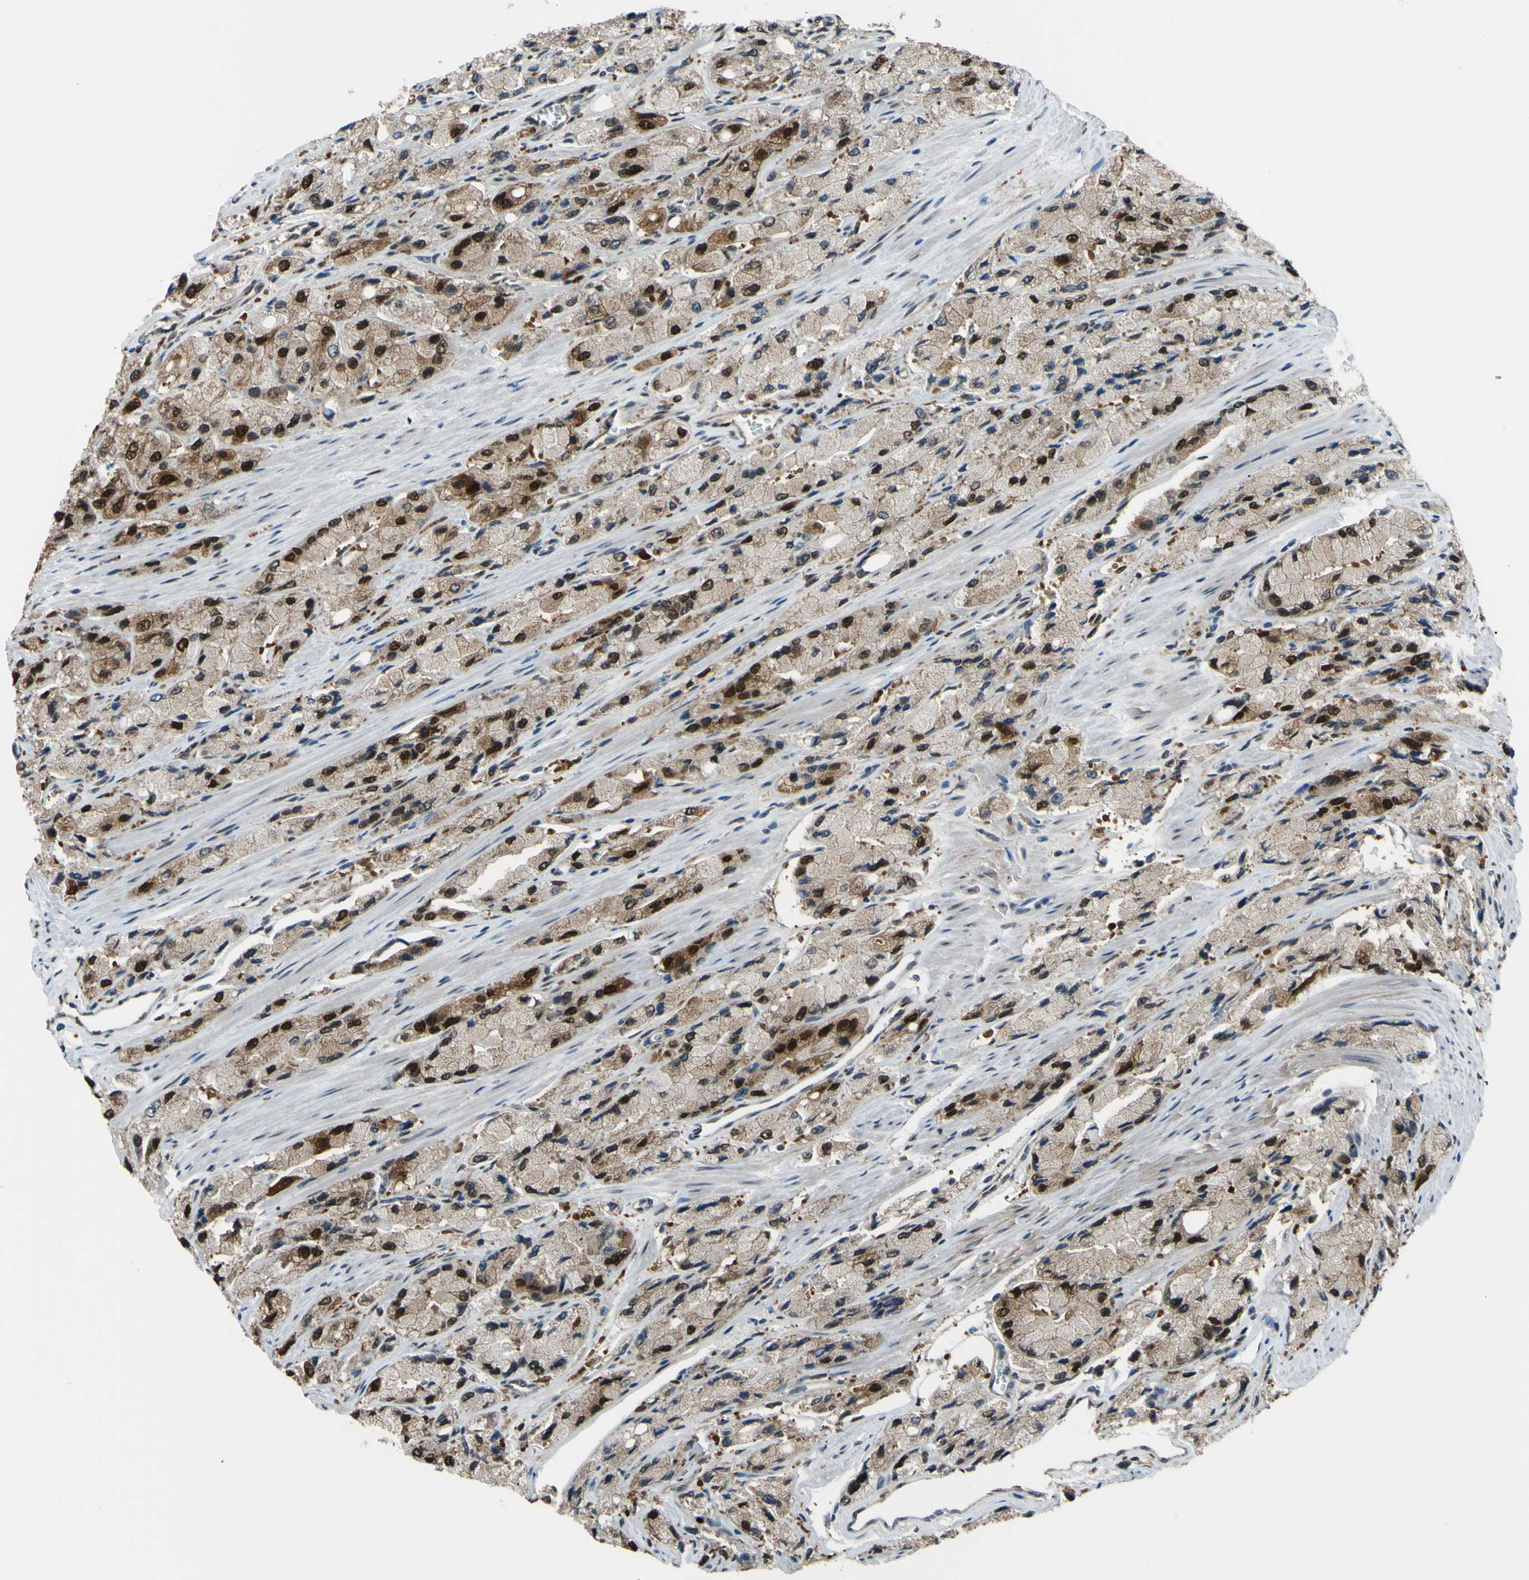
{"staining": {"intensity": "strong", "quantity": ">75%", "location": "cytoplasmic/membranous,nuclear"}, "tissue": "prostate cancer", "cell_type": "Tumor cells", "image_type": "cancer", "snomed": [{"axis": "morphology", "description": "Adenocarcinoma, High grade"}, {"axis": "topography", "description": "Prostate"}], "caption": "Protein staining by immunohistochemistry exhibits strong cytoplasmic/membranous and nuclear staining in about >75% of tumor cells in high-grade adenocarcinoma (prostate).", "gene": "FKBP5", "patient": {"sex": "male", "age": 58}}